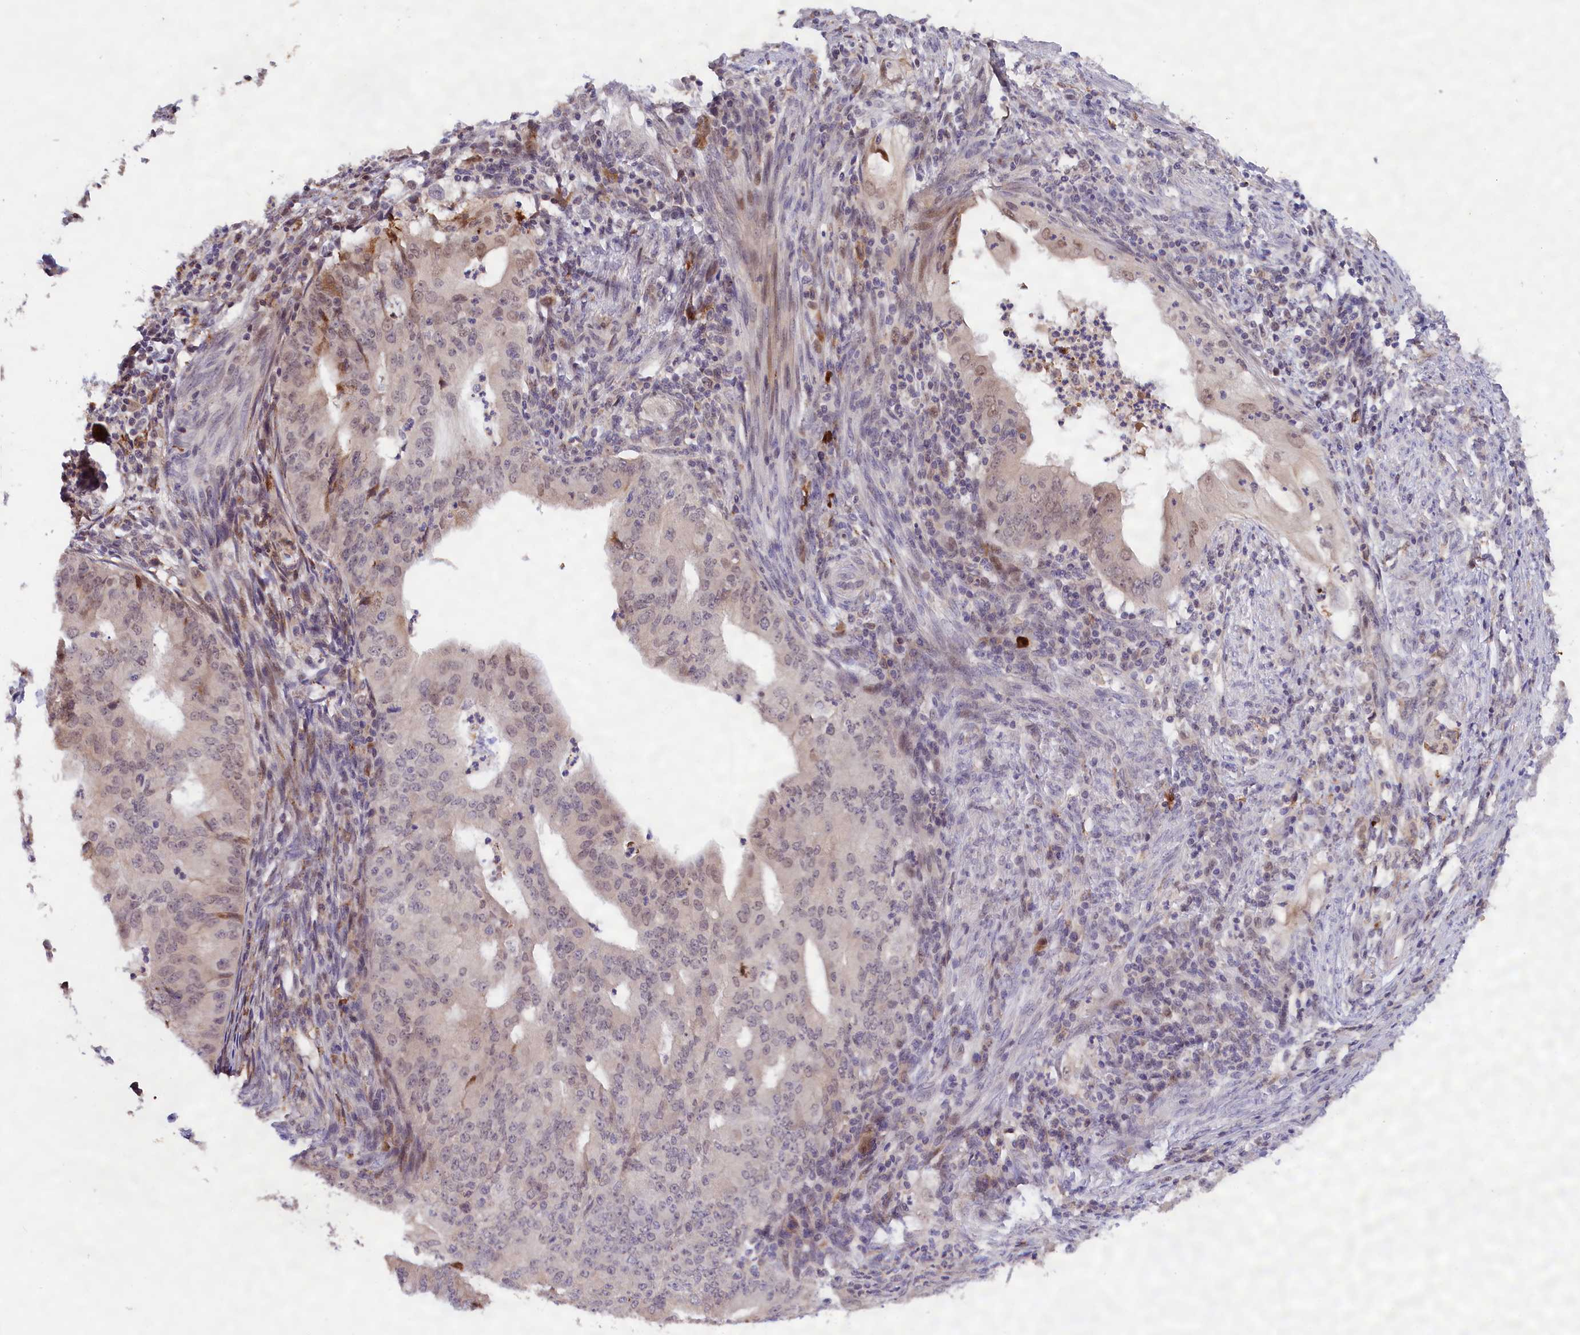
{"staining": {"intensity": "negative", "quantity": "none", "location": "none"}, "tissue": "endometrial cancer", "cell_type": "Tumor cells", "image_type": "cancer", "snomed": [{"axis": "morphology", "description": "Adenocarcinoma, NOS"}, {"axis": "topography", "description": "Endometrium"}], "caption": "Immunohistochemistry (IHC) of human endometrial cancer exhibits no positivity in tumor cells.", "gene": "FBXO45", "patient": {"sex": "female", "age": 50}}